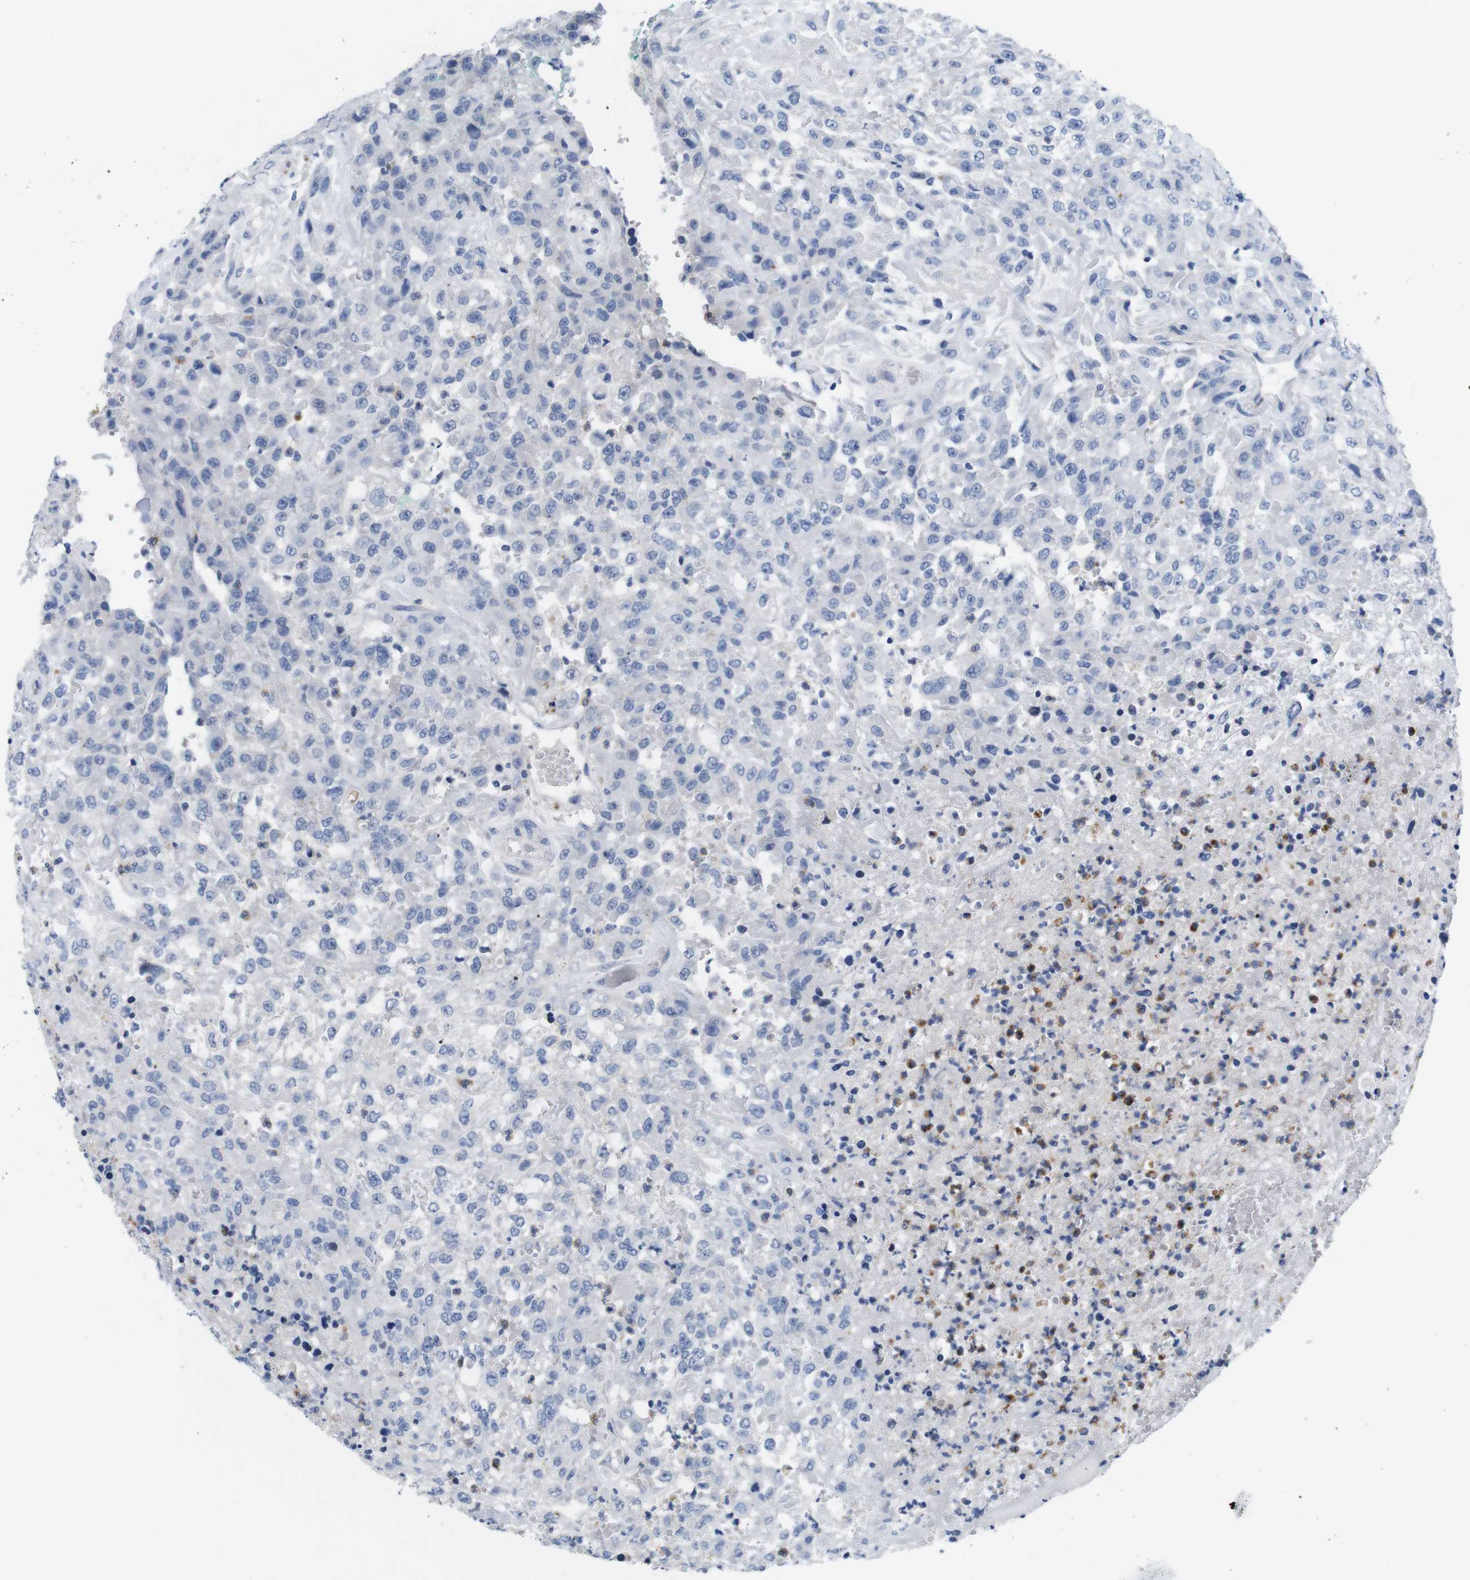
{"staining": {"intensity": "negative", "quantity": "none", "location": "none"}, "tissue": "urothelial cancer", "cell_type": "Tumor cells", "image_type": "cancer", "snomed": [{"axis": "morphology", "description": "Urothelial carcinoma, High grade"}, {"axis": "topography", "description": "Urinary bladder"}], "caption": "DAB (3,3'-diaminobenzidine) immunohistochemical staining of human high-grade urothelial carcinoma shows no significant staining in tumor cells.", "gene": "C1RL", "patient": {"sex": "male", "age": 46}}